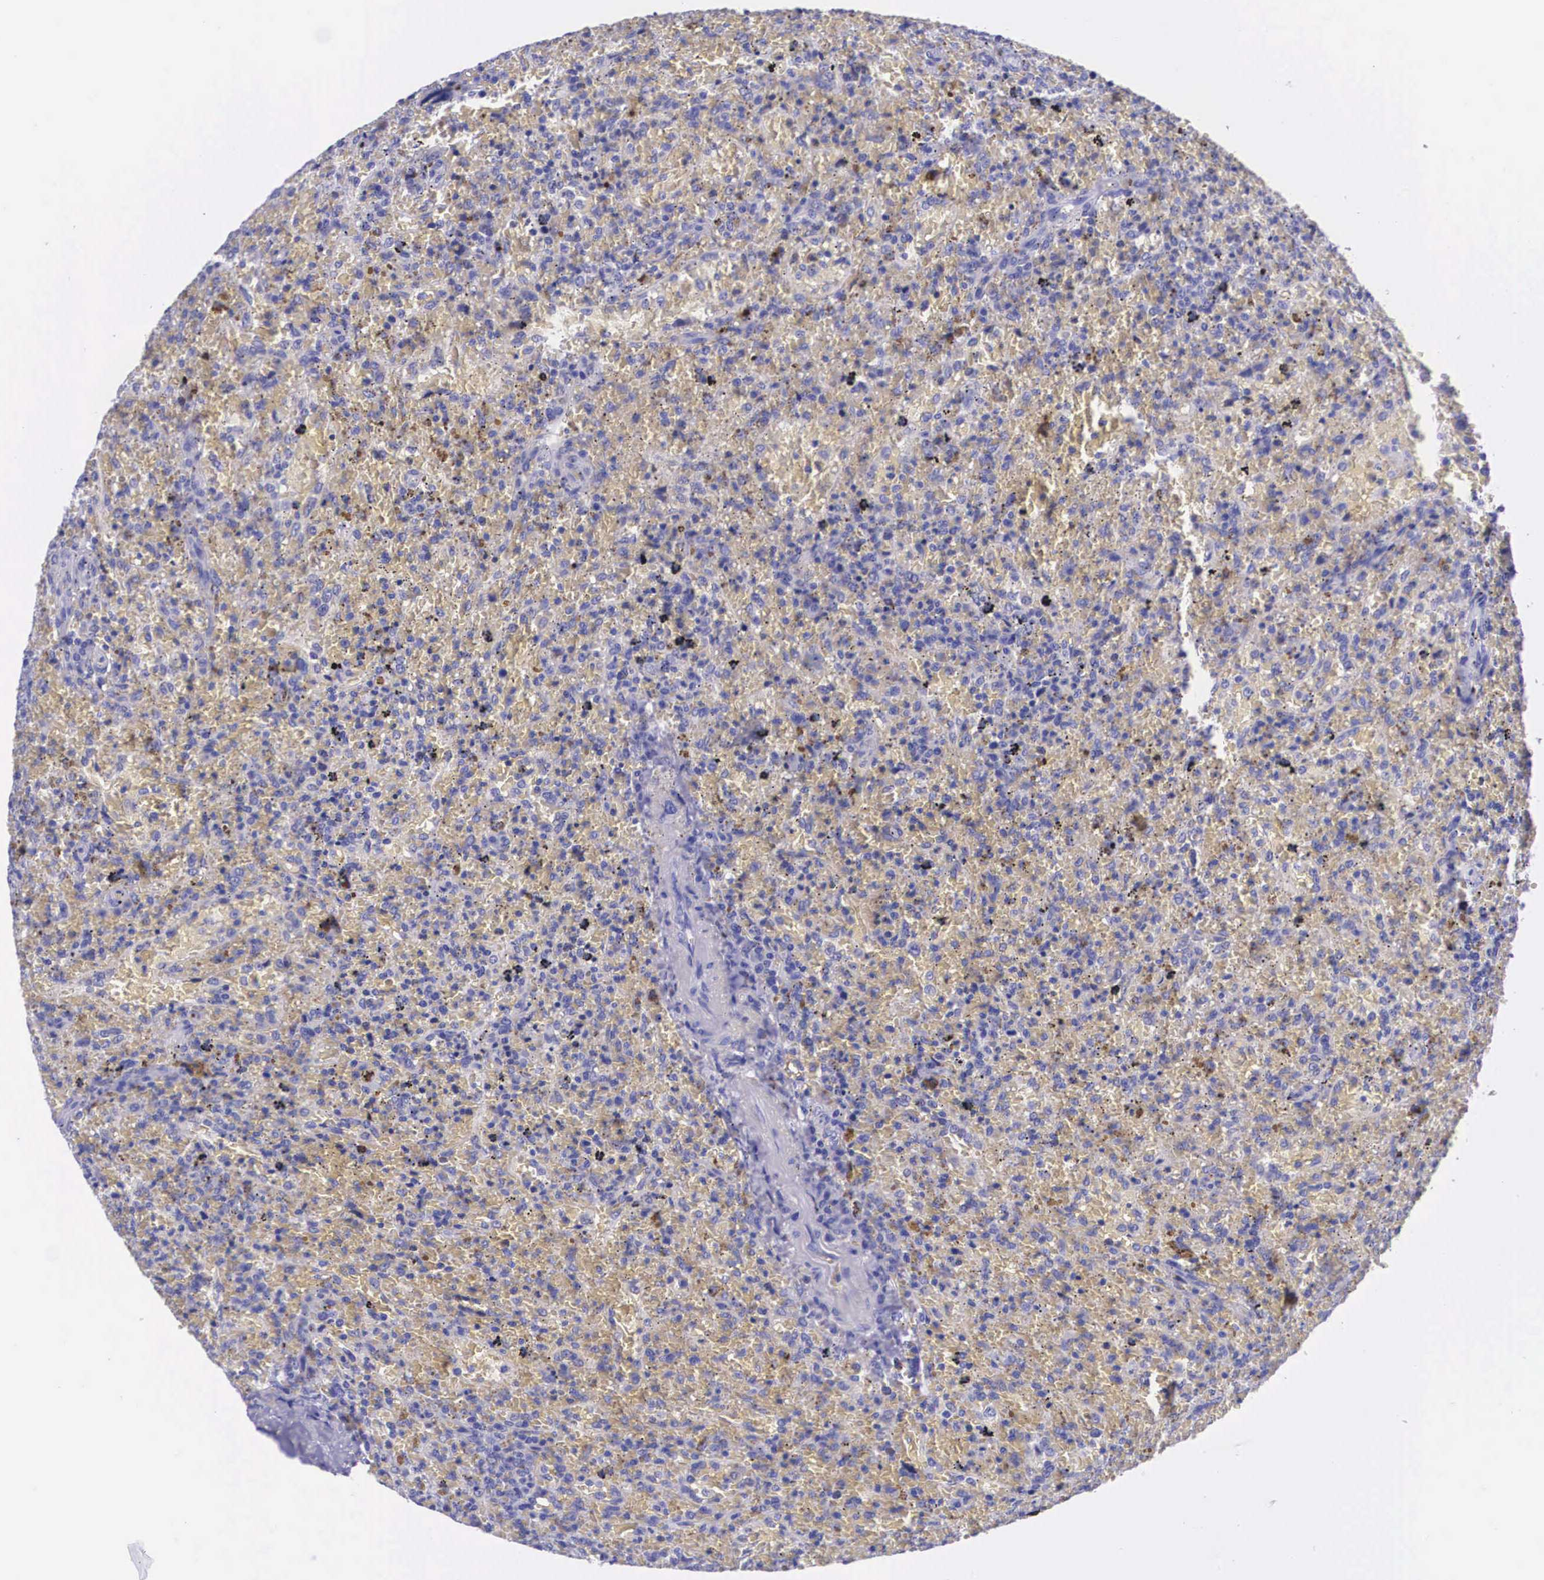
{"staining": {"intensity": "negative", "quantity": "none", "location": "none"}, "tissue": "lymphoma", "cell_type": "Tumor cells", "image_type": "cancer", "snomed": [{"axis": "morphology", "description": "Malignant lymphoma, non-Hodgkin's type, High grade"}, {"axis": "topography", "description": "Spleen"}, {"axis": "topography", "description": "Lymph node"}], "caption": "The immunohistochemistry (IHC) image has no significant expression in tumor cells of malignant lymphoma, non-Hodgkin's type (high-grade) tissue.", "gene": "PLG", "patient": {"sex": "female", "age": 70}}